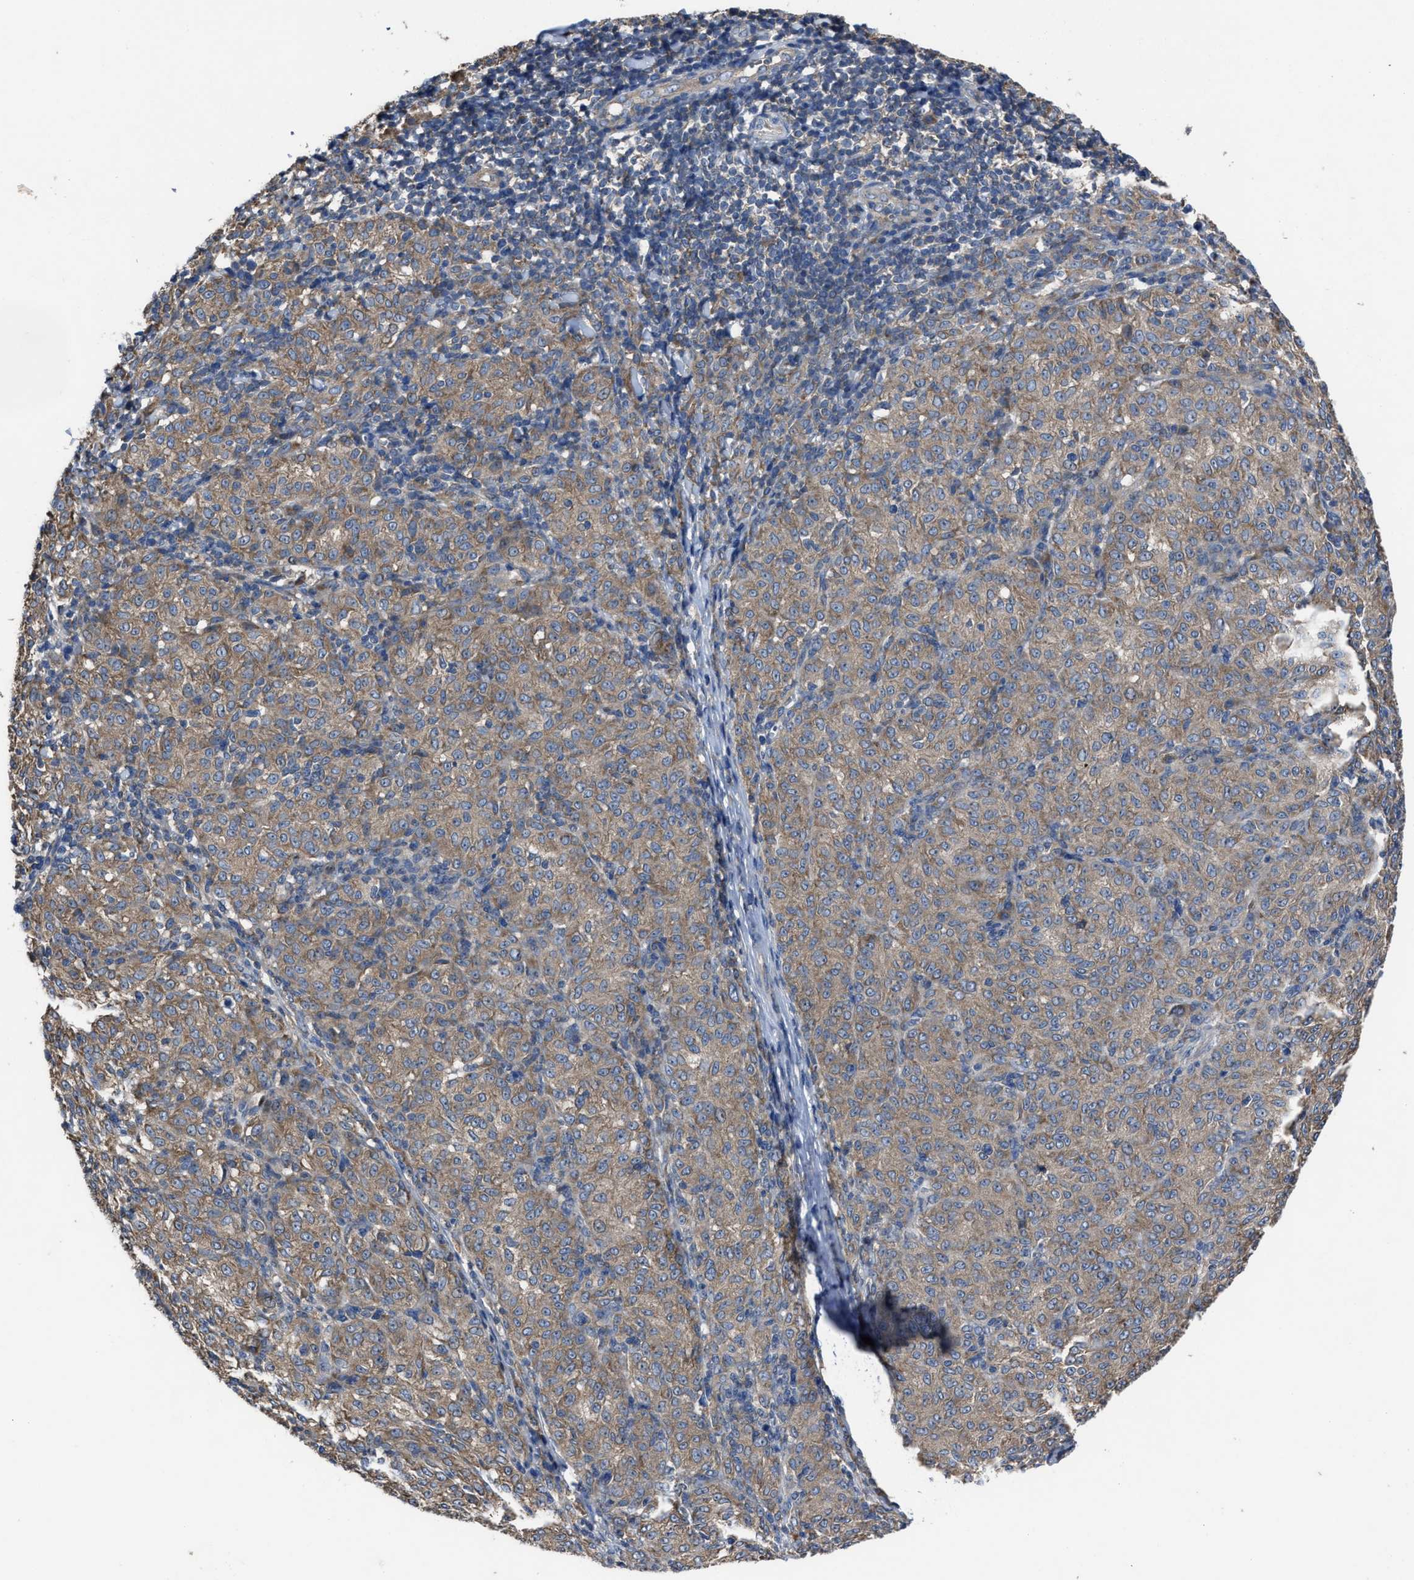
{"staining": {"intensity": "strong", "quantity": "<25%", "location": "cytoplasmic/membranous"}, "tissue": "melanoma", "cell_type": "Tumor cells", "image_type": "cancer", "snomed": [{"axis": "morphology", "description": "Malignant melanoma, NOS"}, {"axis": "topography", "description": "Skin"}], "caption": "Immunohistochemistry (IHC) of human malignant melanoma reveals medium levels of strong cytoplasmic/membranous expression in approximately <25% of tumor cells.", "gene": "UPF1", "patient": {"sex": "female", "age": 72}}